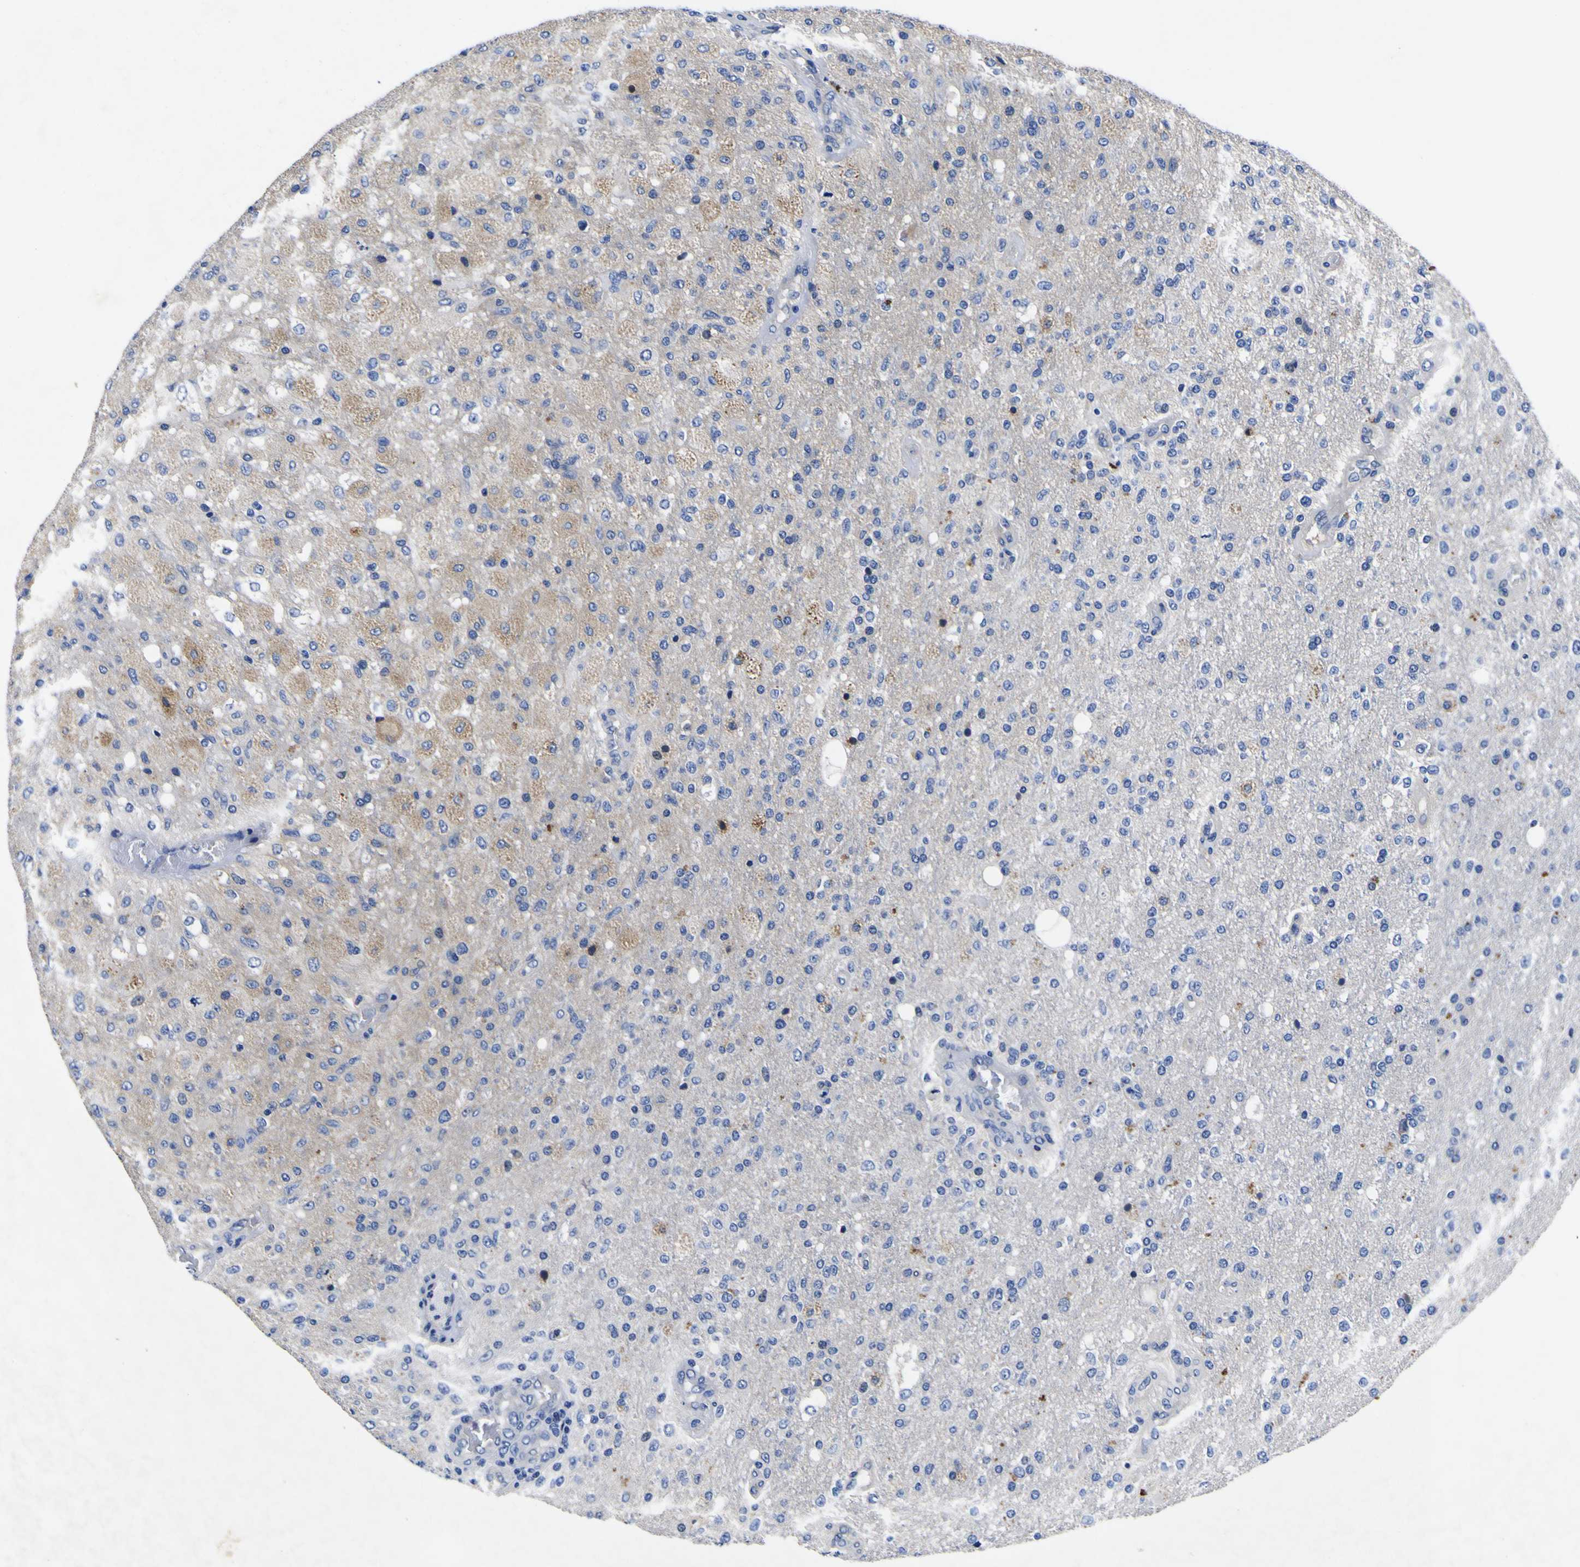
{"staining": {"intensity": "negative", "quantity": "none", "location": "none"}, "tissue": "glioma", "cell_type": "Tumor cells", "image_type": "cancer", "snomed": [{"axis": "morphology", "description": "Normal tissue, NOS"}, {"axis": "morphology", "description": "Glioma, malignant, High grade"}, {"axis": "topography", "description": "Cerebral cortex"}], "caption": "DAB immunohistochemical staining of malignant glioma (high-grade) demonstrates no significant staining in tumor cells.", "gene": "VASN", "patient": {"sex": "male", "age": 77}}